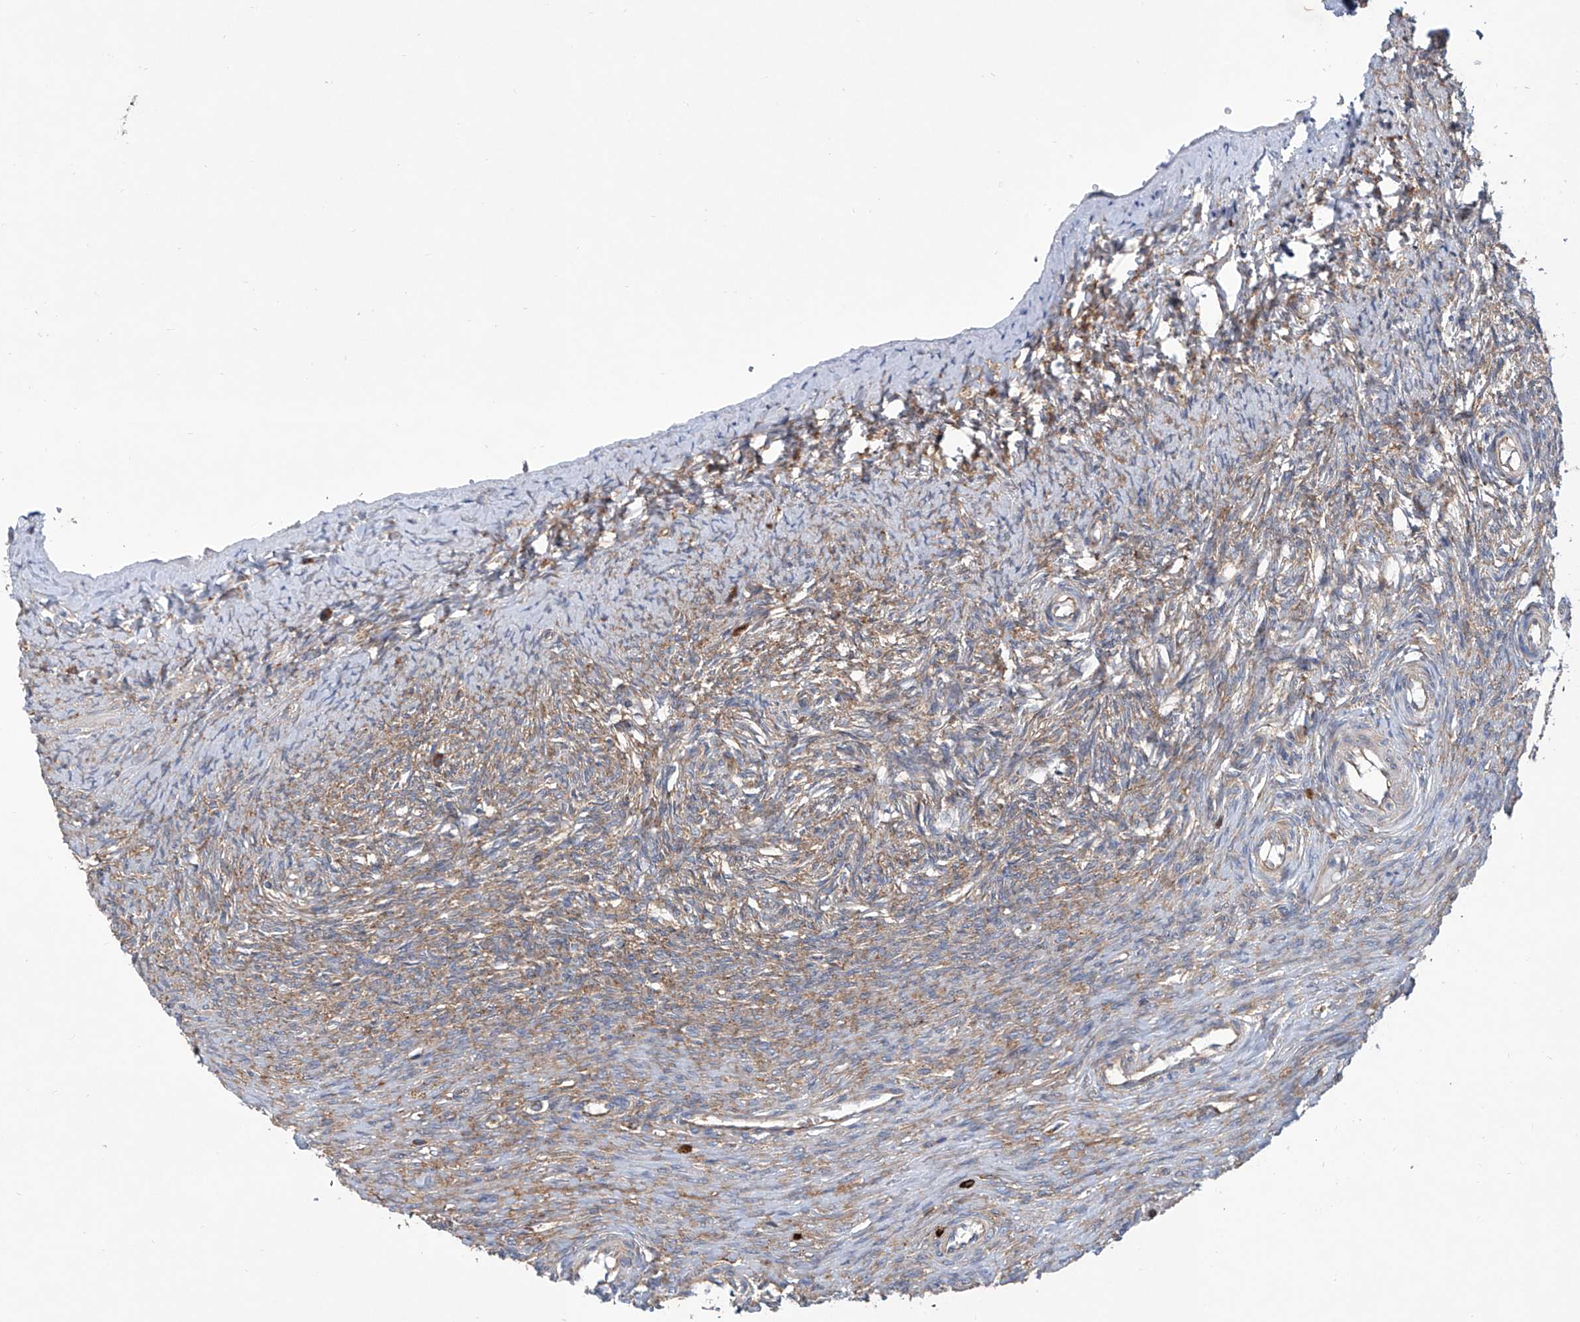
{"staining": {"intensity": "moderate", "quantity": ">75%", "location": "cytoplasmic/membranous"}, "tissue": "ovary", "cell_type": "Follicle cells", "image_type": "normal", "snomed": [{"axis": "morphology", "description": "Adenocarcinoma, NOS"}, {"axis": "topography", "description": "Endometrium"}], "caption": "This photomicrograph shows immunohistochemistry staining of normal human ovary, with medium moderate cytoplasmic/membranous staining in about >75% of follicle cells.", "gene": "SENP2", "patient": {"sex": "female", "age": 32}}